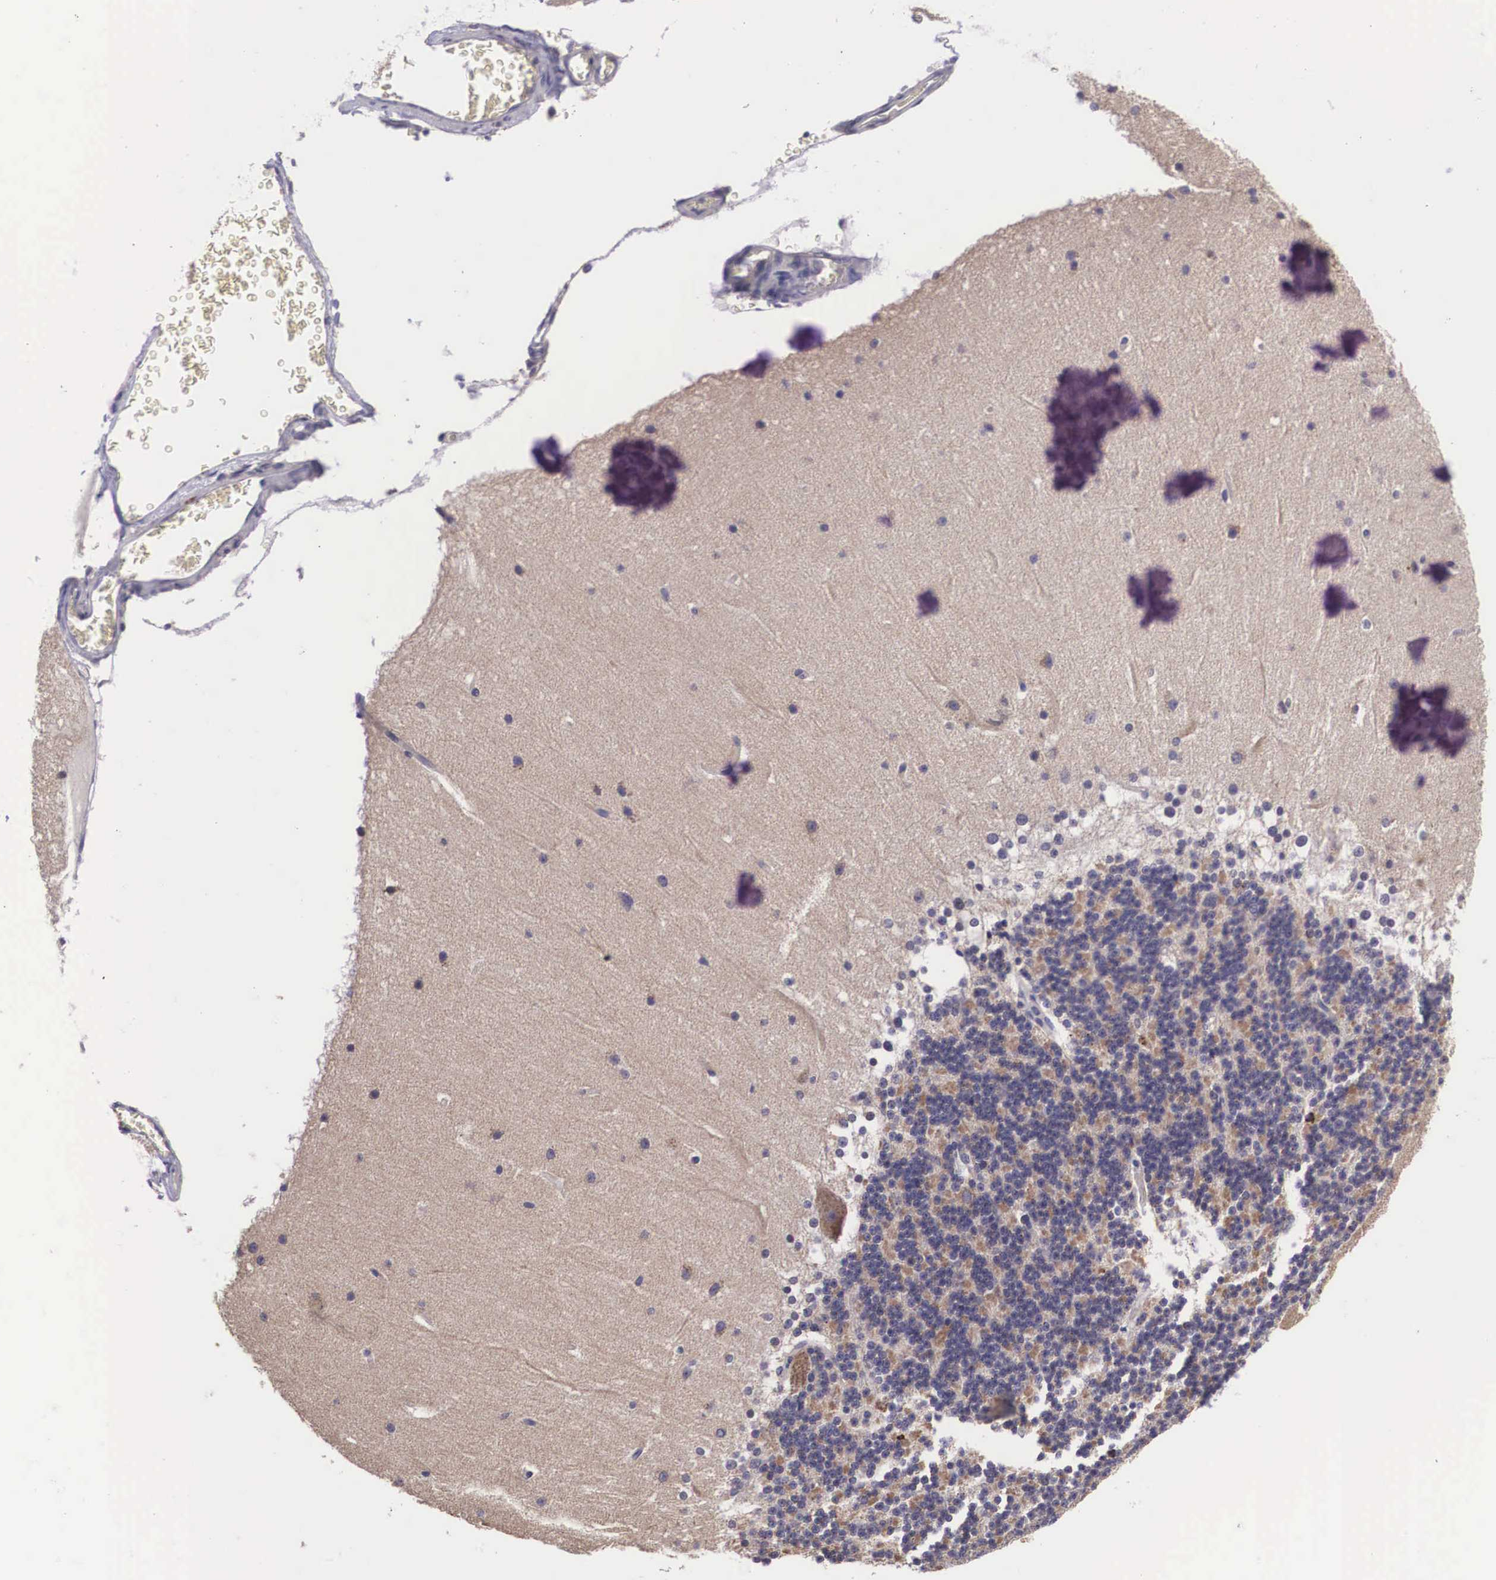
{"staining": {"intensity": "negative", "quantity": "none", "location": "none"}, "tissue": "cerebellum", "cell_type": "Cells in granular layer", "image_type": "normal", "snomed": [{"axis": "morphology", "description": "Normal tissue, NOS"}, {"axis": "topography", "description": "Cerebellum"}], "caption": "A histopathology image of human cerebellum is negative for staining in cells in granular layer.", "gene": "ARG2", "patient": {"sex": "female", "age": 19}}